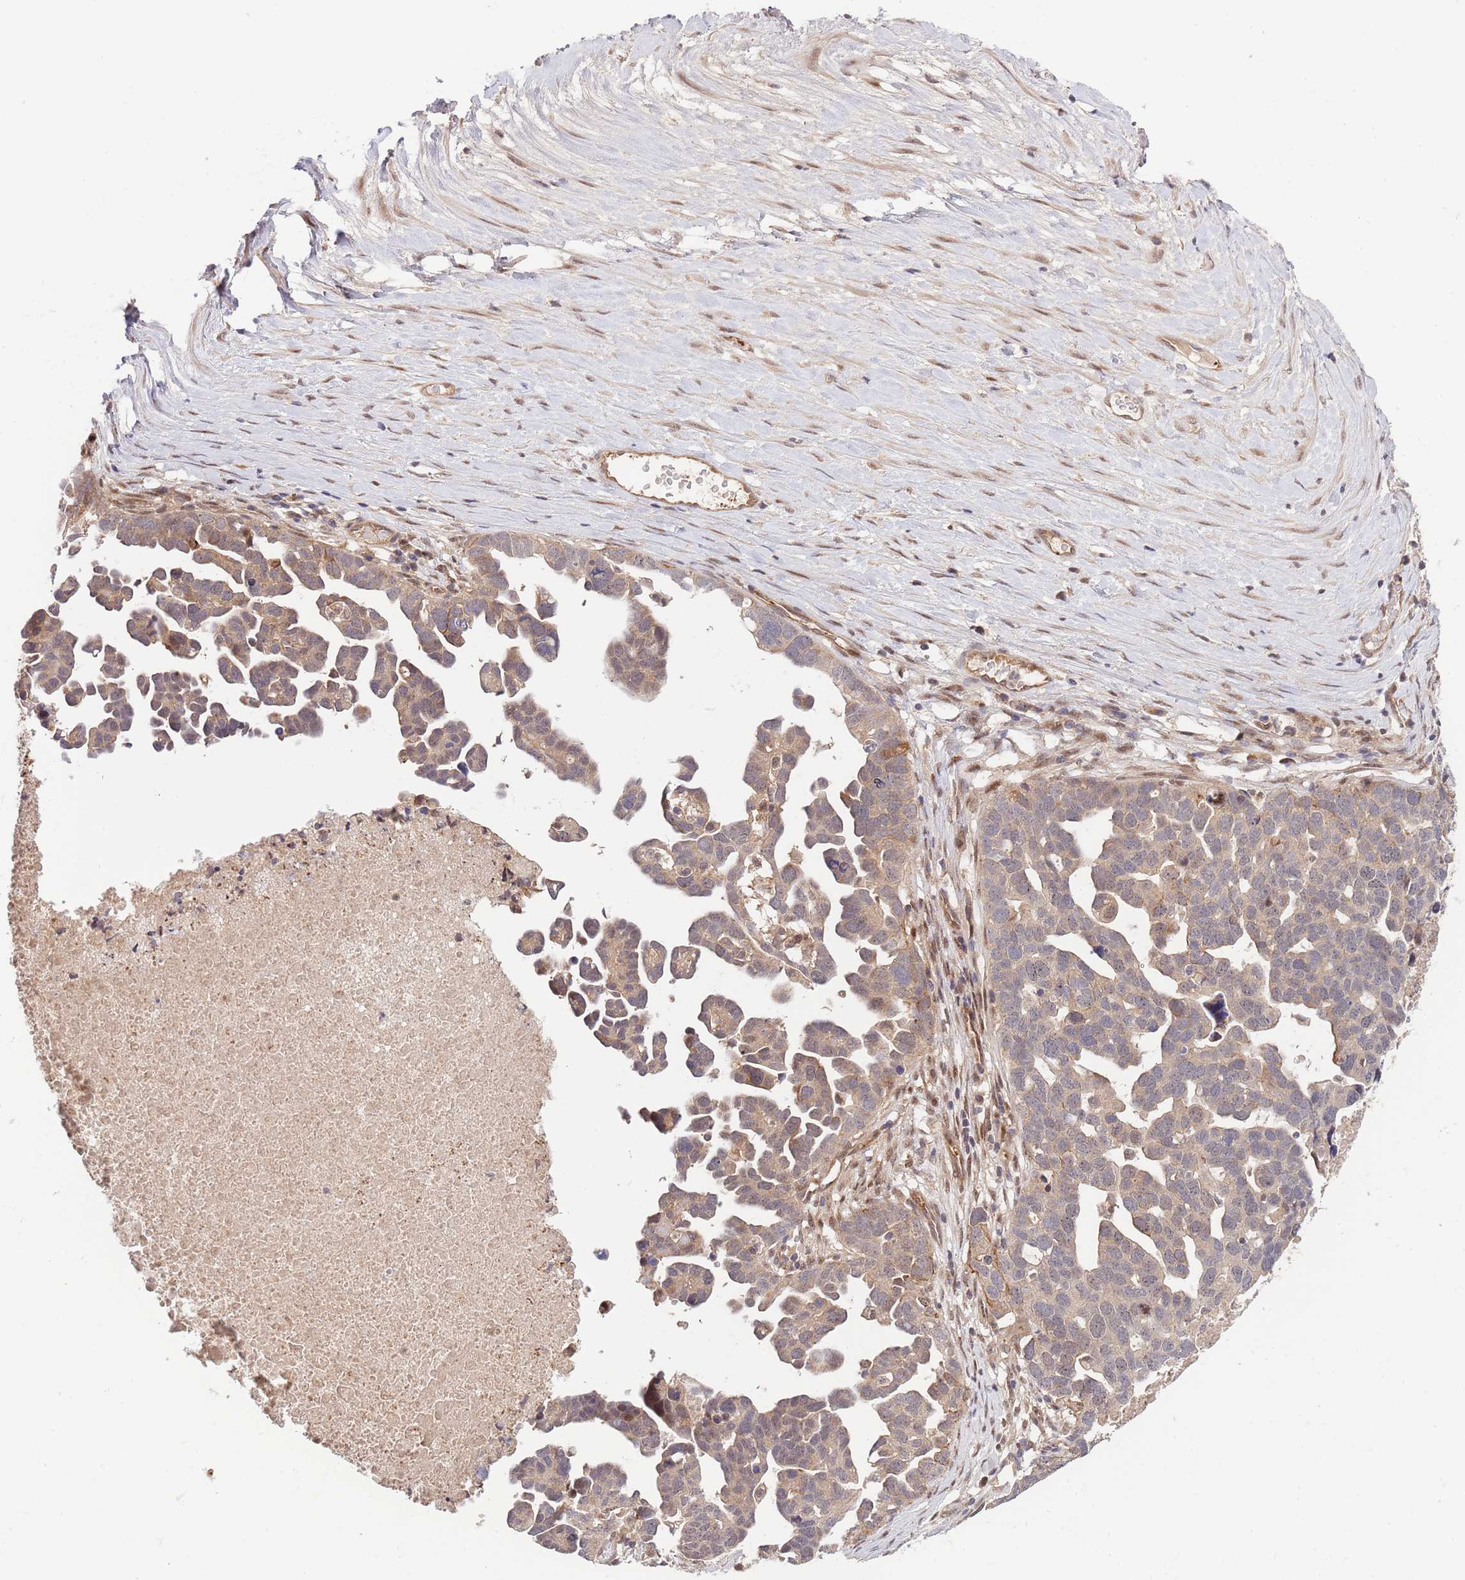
{"staining": {"intensity": "weak", "quantity": "25%-75%", "location": "cytoplasmic/membranous"}, "tissue": "ovarian cancer", "cell_type": "Tumor cells", "image_type": "cancer", "snomed": [{"axis": "morphology", "description": "Cystadenocarcinoma, serous, NOS"}, {"axis": "topography", "description": "Ovary"}], "caption": "A brown stain labels weak cytoplasmic/membranous expression of a protein in serous cystadenocarcinoma (ovarian) tumor cells. (DAB (3,3'-diaminobenzidine) = brown stain, brightfield microscopy at high magnification).", "gene": "PRR16", "patient": {"sex": "female", "age": 54}}